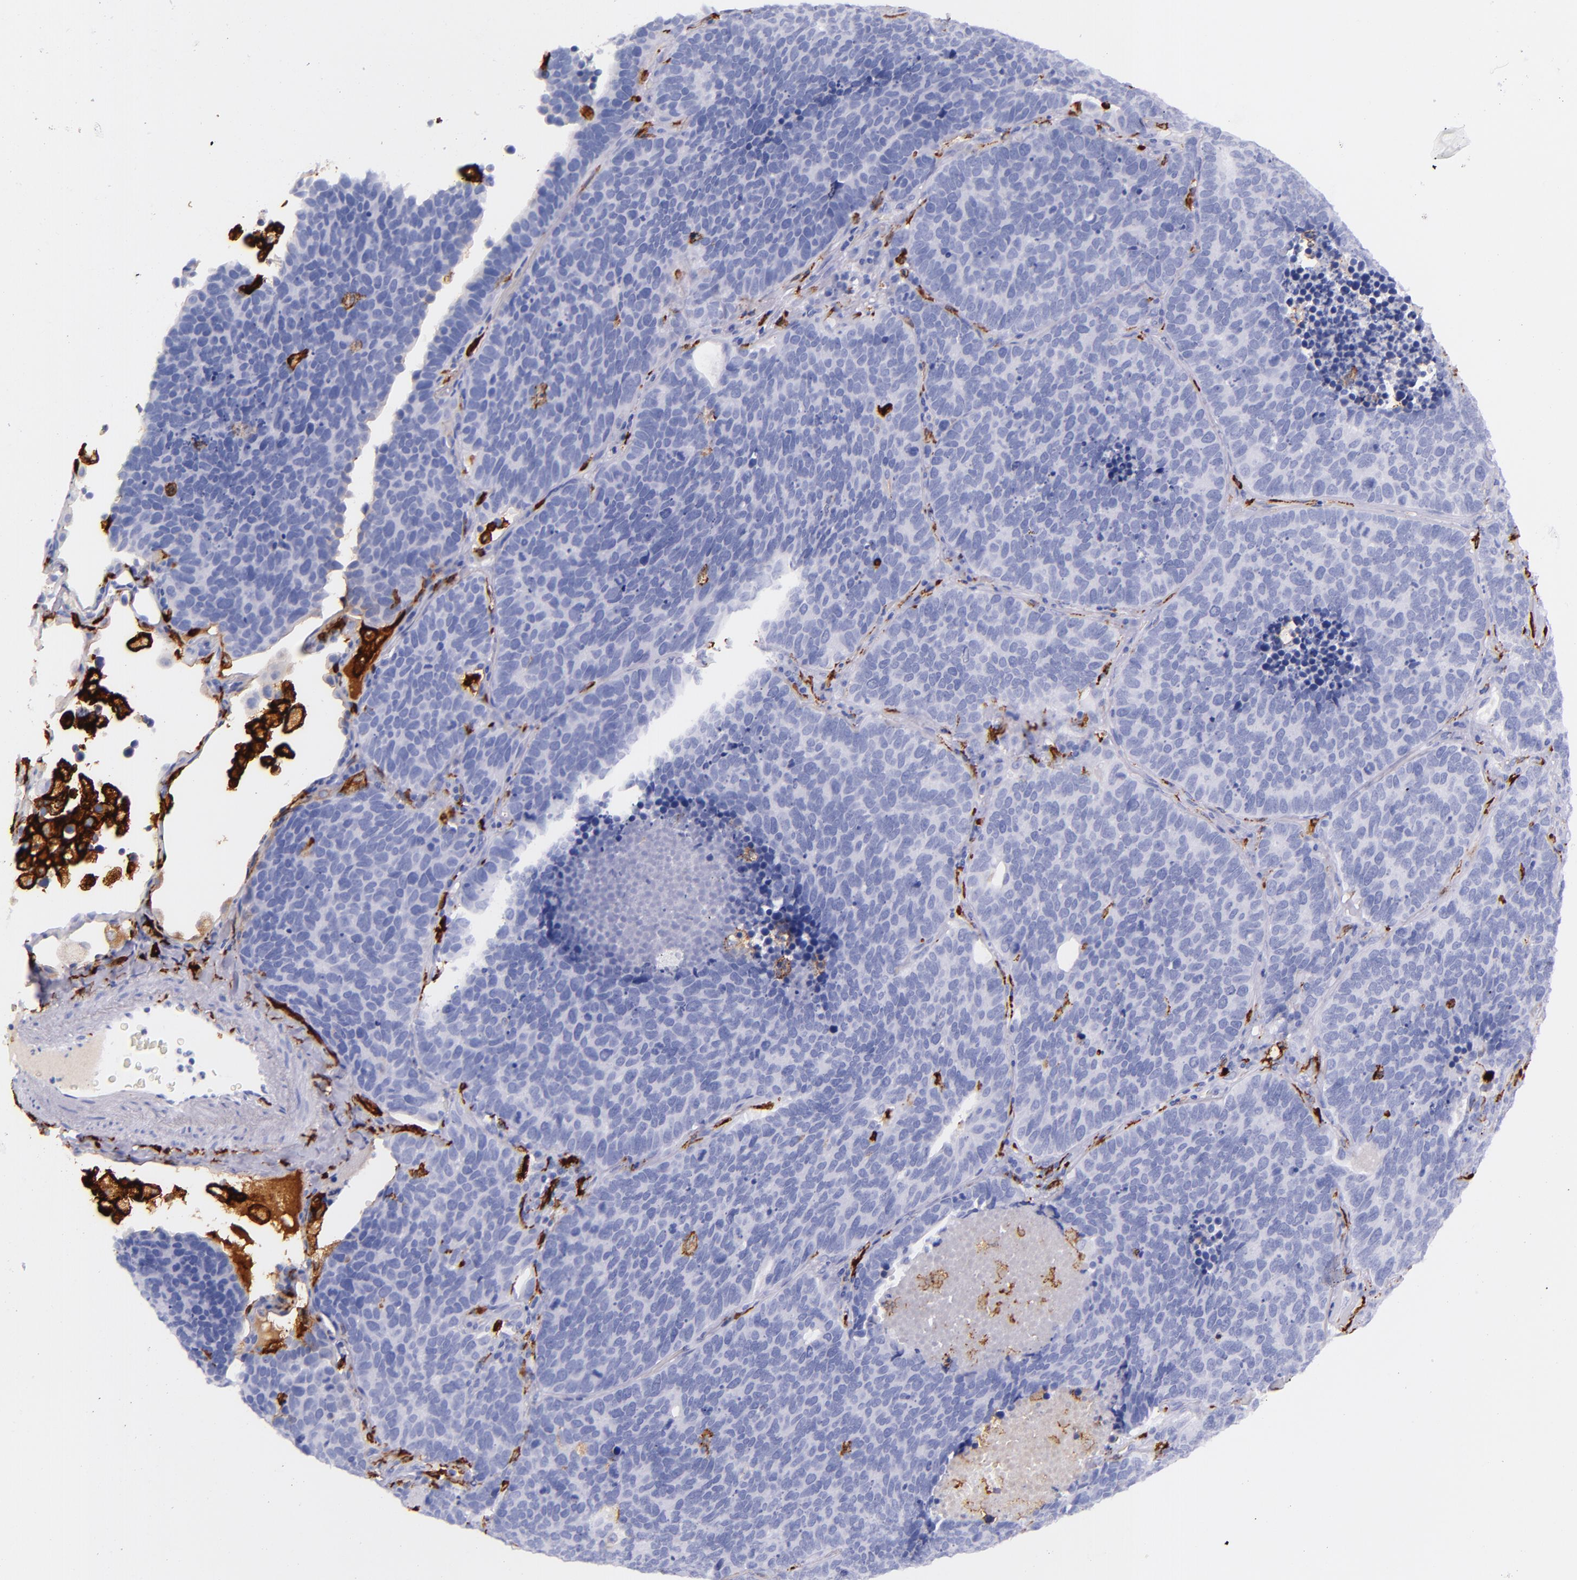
{"staining": {"intensity": "negative", "quantity": "none", "location": "none"}, "tissue": "lung cancer", "cell_type": "Tumor cells", "image_type": "cancer", "snomed": [{"axis": "morphology", "description": "Neoplasm, malignant, NOS"}, {"axis": "topography", "description": "Lung"}], "caption": "High magnification brightfield microscopy of neoplasm (malignant) (lung) stained with DAB (3,3'-diaminobenzidine) (brown) and counterstained with hematoxylin (blue): tumor cells show no significant positivity. (DAB (3,3'-diaminobenzidine) immunohistochemistry (IHC), high magnification).", "gene": "CD163", "patient": {"sex": "female", "age": 75}}